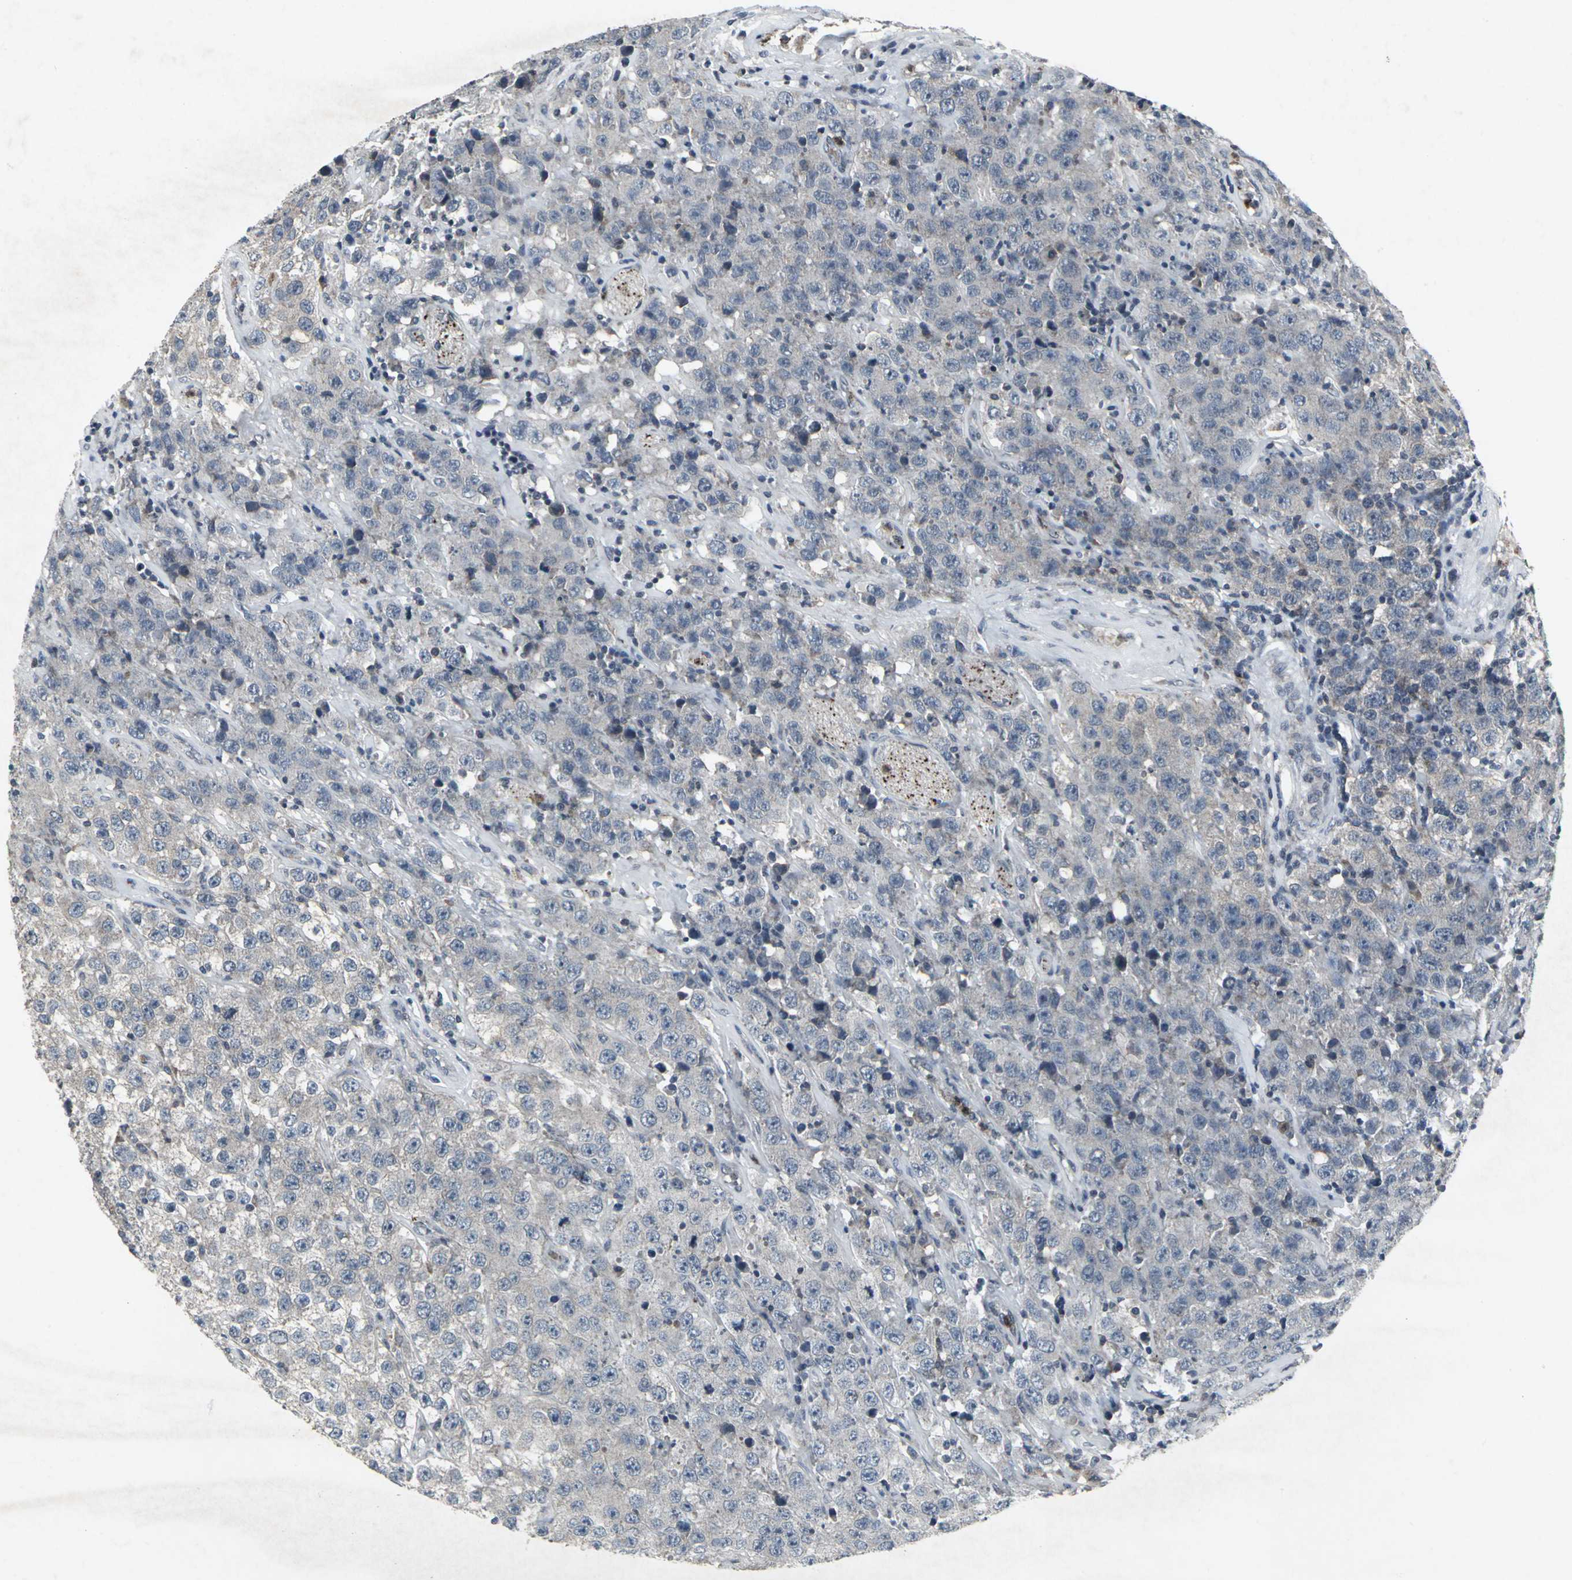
{"staining": {"intensity": "negative", "quantity": "none", "location": "none"}, "tissue": "testis cancer", "cell_type": "Tumor cells", "image_type": "cancer", "snomed": [{"axis": "morphology", "description": "Seminoma, NOS"}, {"axis": "topography", "description": "Testis"}], "caption": "Protein analysis of testis cancer (seminoma) exhibits no significant positivity in tumor cells.", "gene": "BMP4", "patient": {"sex": "male", "age": 52}}